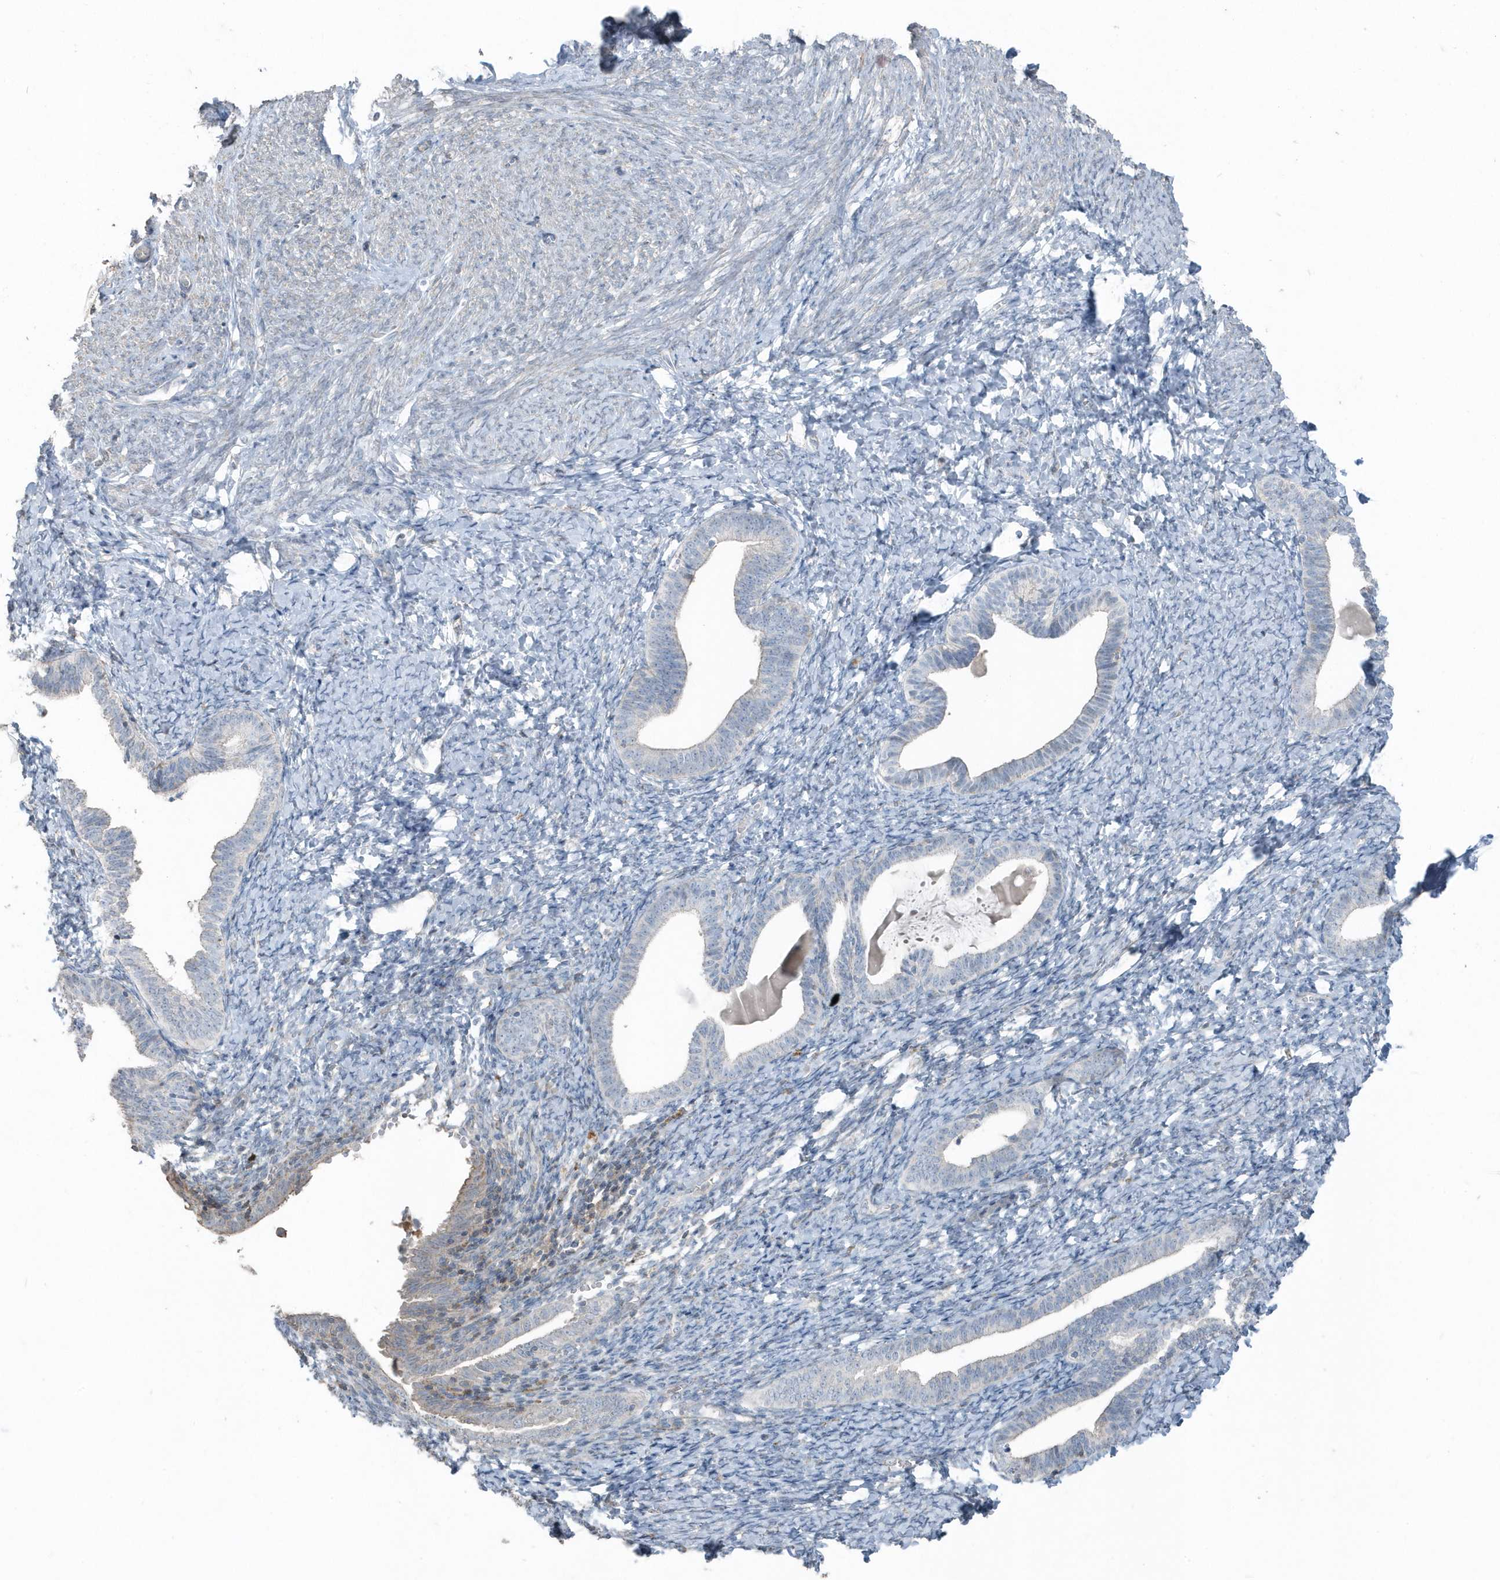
{"staining": {"intensity": "negative", "quantity": "none", "location": "none"}, "tissue": "endometrium", "cell_type": "Cells in endometrial stroma", "image_type": "normal", "snomed": [{"axis": "morphology", "description": "Normal tissue, NOS"}, {"axis": "topography", "description": "Endometrium"}], "caption": "Human endometrium stained for a protein using immunohistochemistry (IHC) shows no expression in cells in endometrial stroma.", "gene": "ACTC1", "patient": {"sex": "female", "age": 72}}